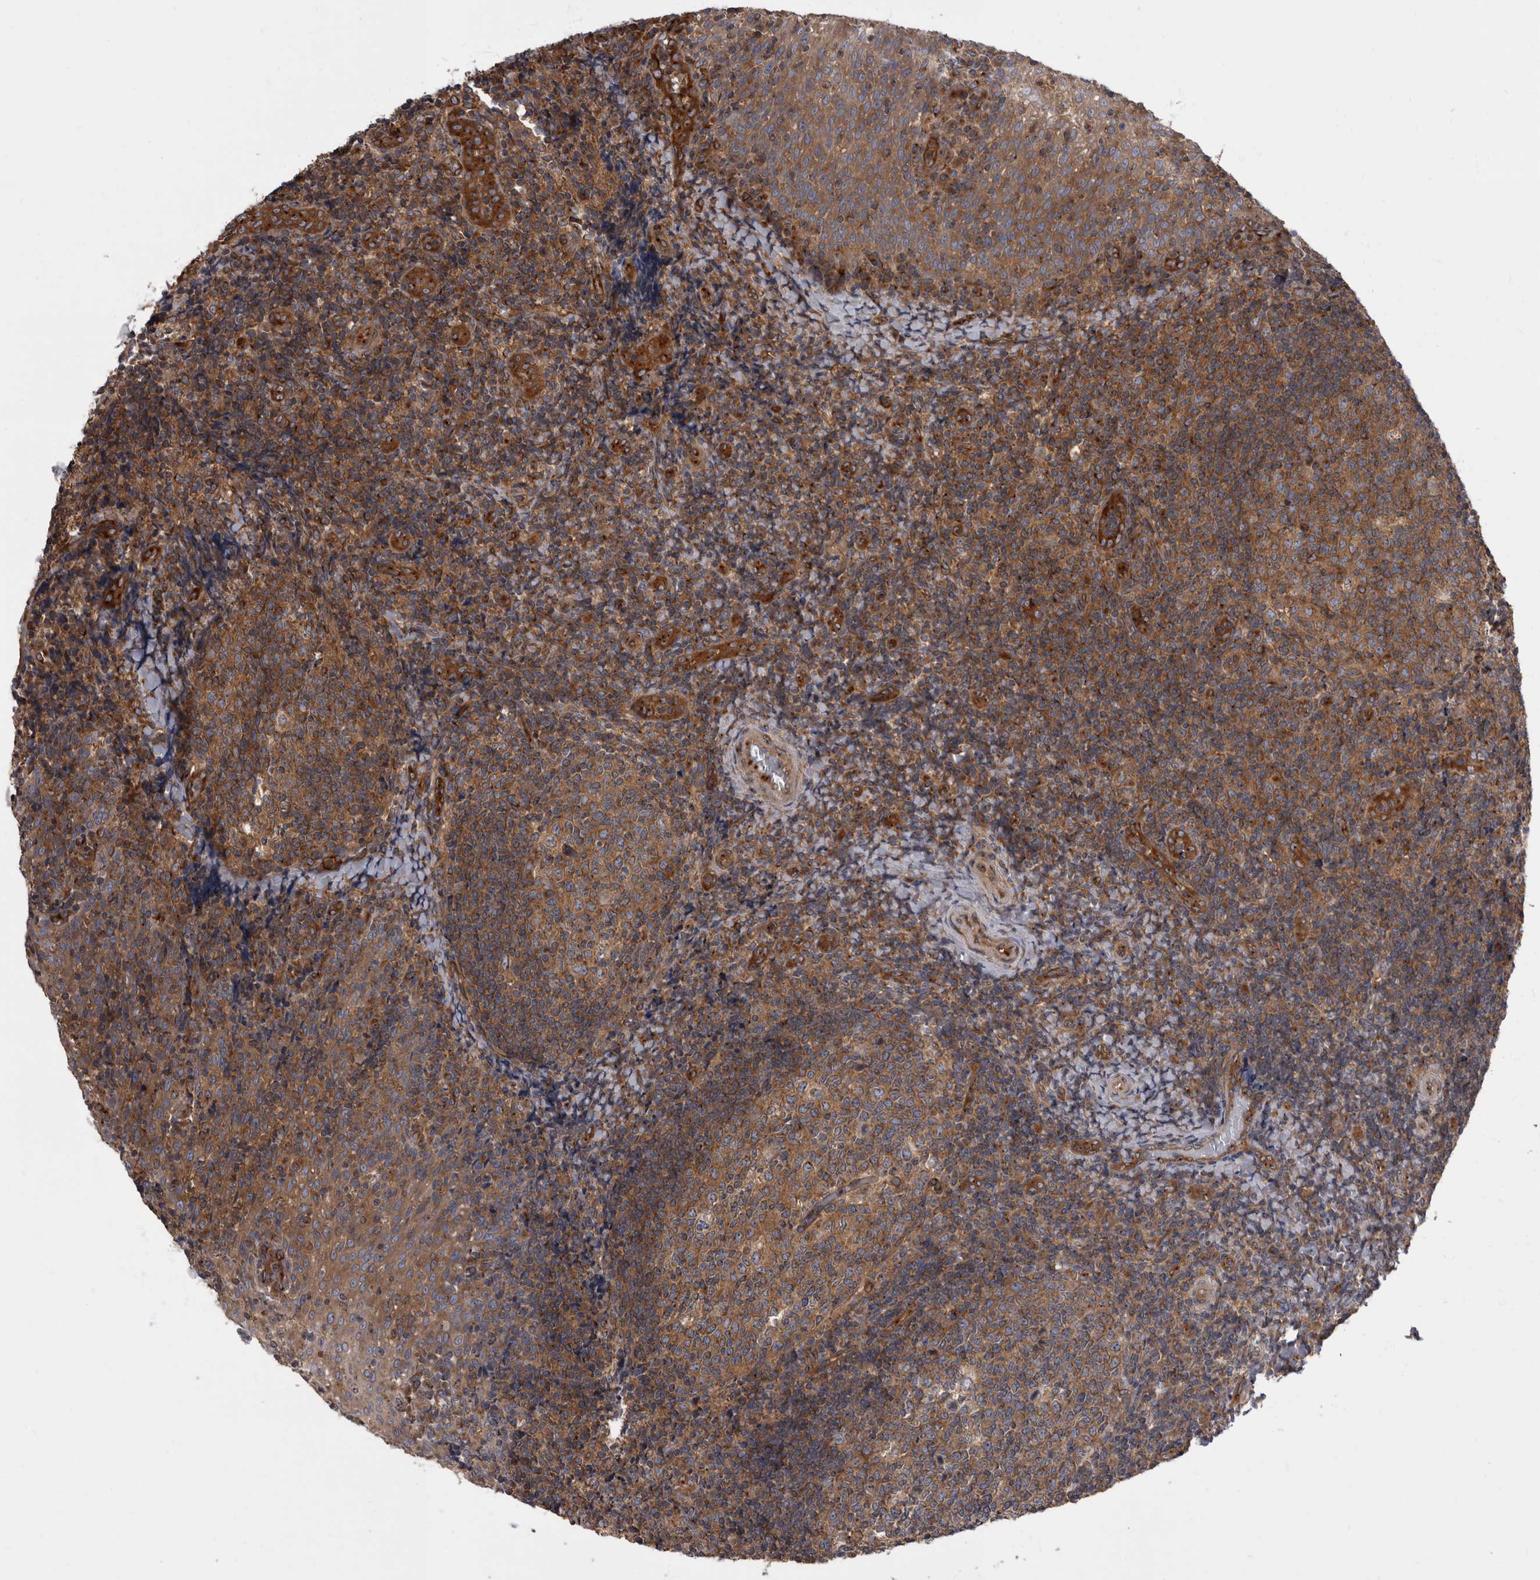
{"staining": {"intensity": "moderate", "quantity": ">75%", "location": "cytoplasmic/membranous"}, "tissue": "tonsil", "cell_type": "Germinal center cells", "image_type": "normal", "snomed": [{"axis": "morphology", "description": "Normal tissue, NOS"}, {"axis": "topography", "description": "Tonsil"}], "caption": "Immunohistochemistry (IHC) of benign human tonsil exhibits medium levels of moderate cytoplasmic/membranous positivity in approximately >75% of germinal center cells.", "gene": "HOOK3", "patient": {"sex": "female", "age": 19}}